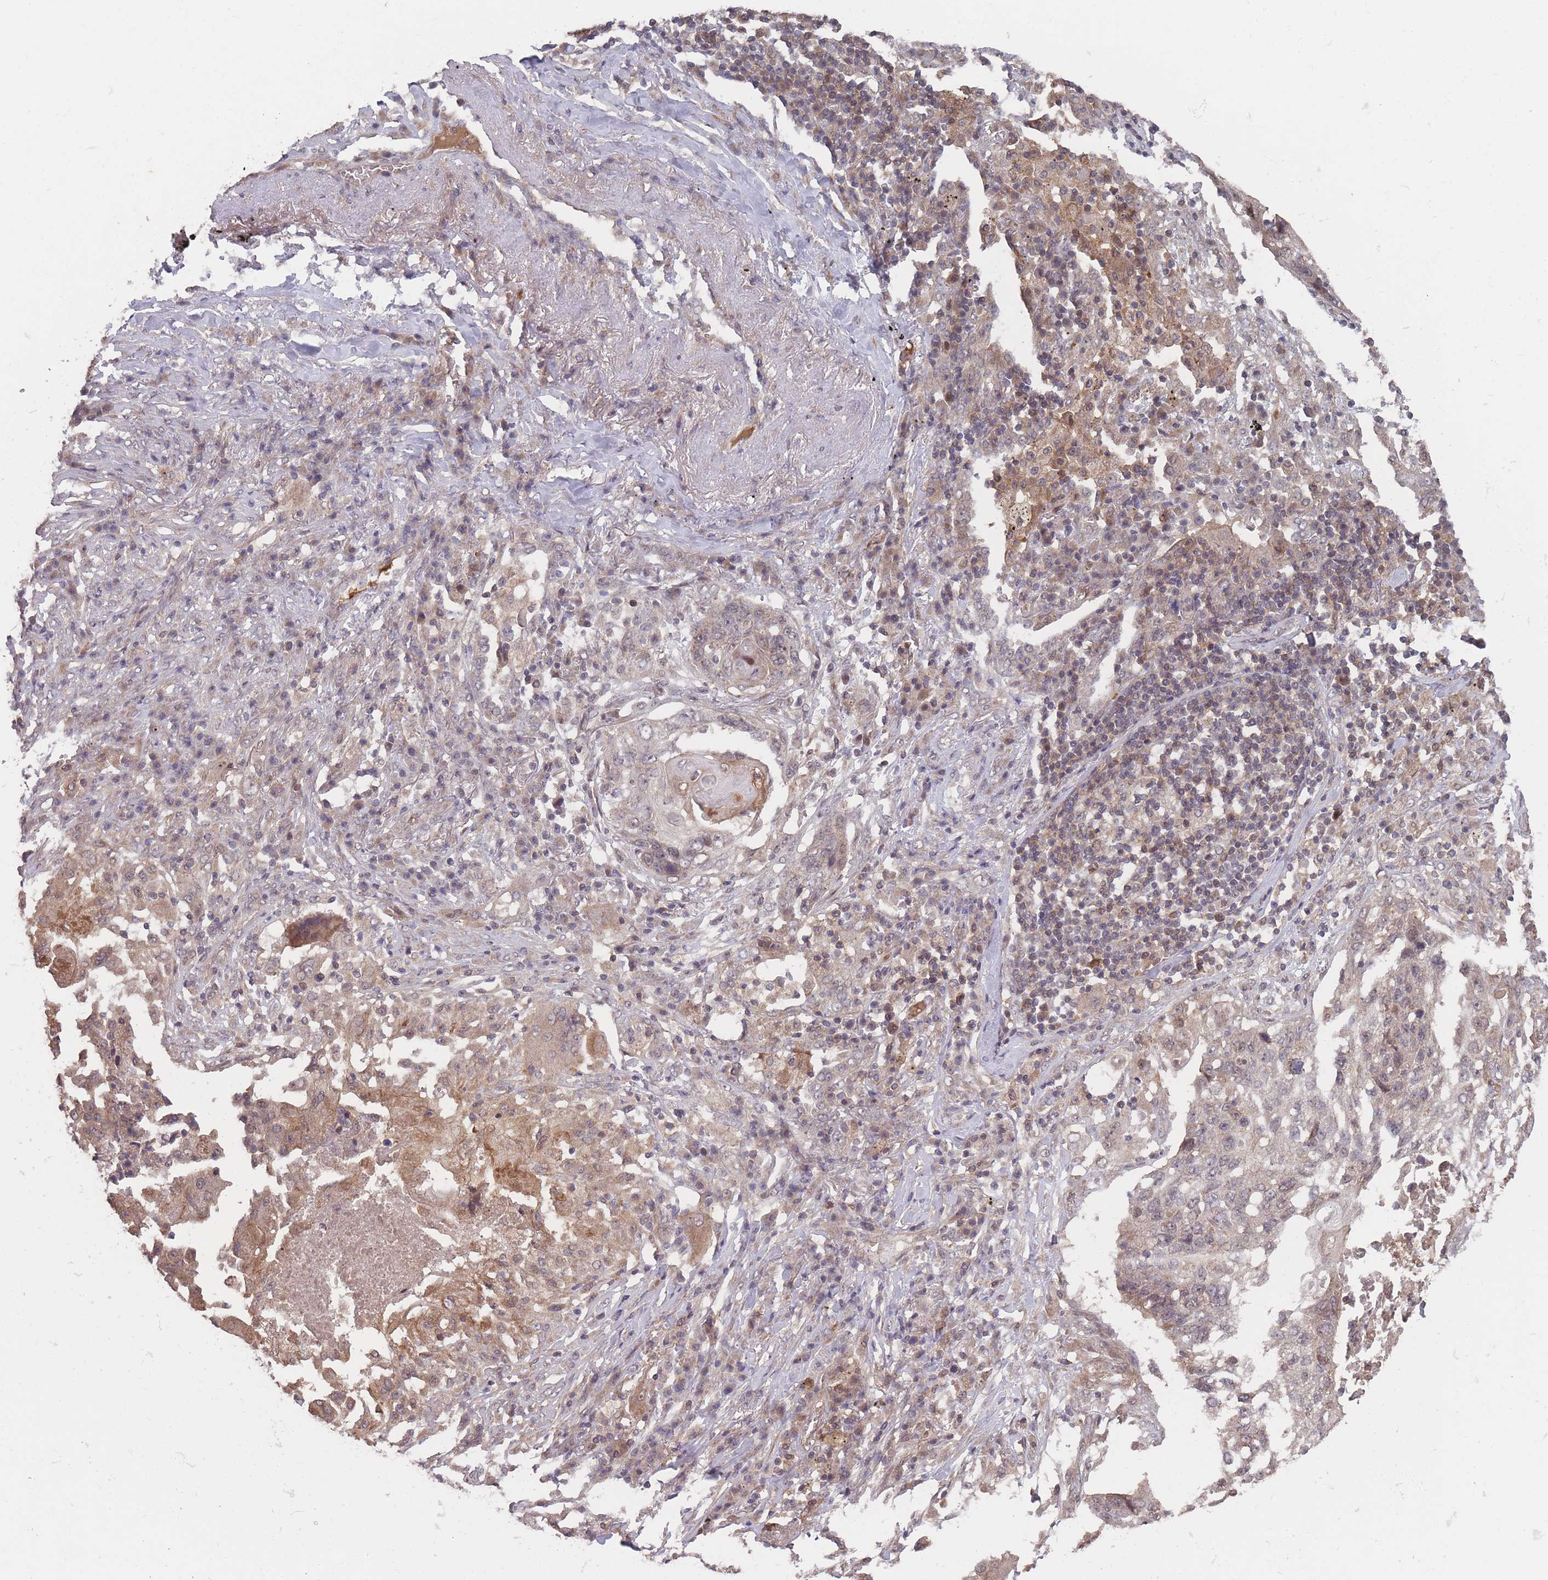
{"staining": {"intensity": "weak", "quantity": "<25%", "location": "cytoplasmic/membranous"}, "tissue": "lung cancer", "cell_type": "Tumor cells", "image_type": "cancer", "snomed": [{"axis": "morphology", "description": "Squamous cell carcinoma, NOS"}, {"axis": "topography", "description": "Lung"}], "caption": "This image is of squamous cell carcinoma (lung) stained with immunohistochemistry to label a protein in brown with the nuclei are counter-stained blue. There is no positivity in tumor cells.", "gene": "SF3B1", "patient": {"sex": "female", "age": 63}}